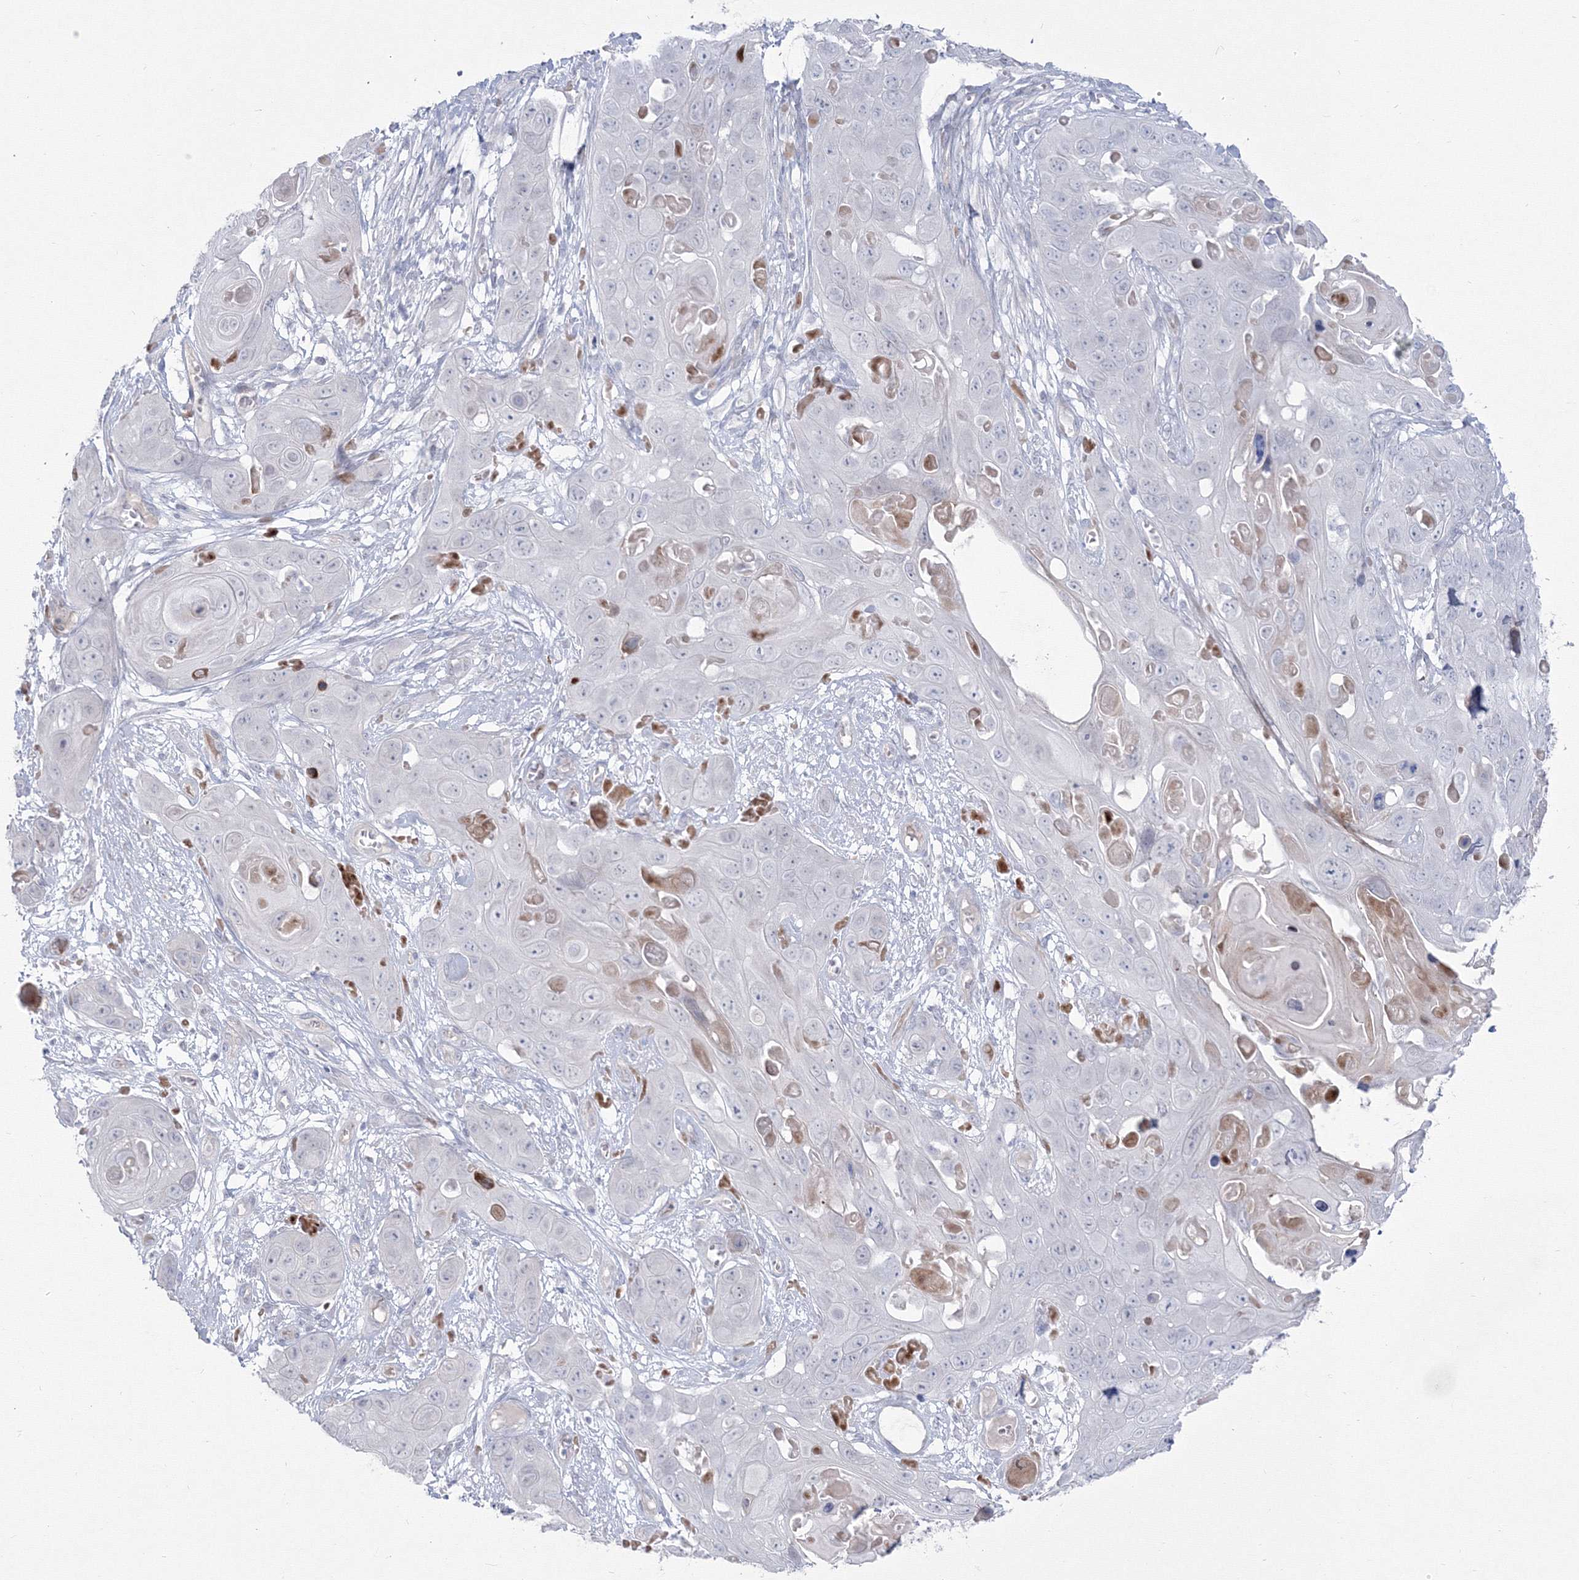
{"staining": {"intensity": "negative", "quantity": "none", "location": "none"}, "tissue": "skin cancer", "cell_type": "Tumor cells", "image_type": "cancer", "snomed": [{"axis": "morphology", "description": "Squamous cell carcinoma, NOS"}, {"axis": "topography", "description": "Skin"}], "caption": "A high-resolution micrograph shows IHC staining of squamous cell carcinoma (skin), which exhibits no significant expression in tumor cells.", "gene": "HYAL2", "patient": {"sex": "male", "age": 55}}